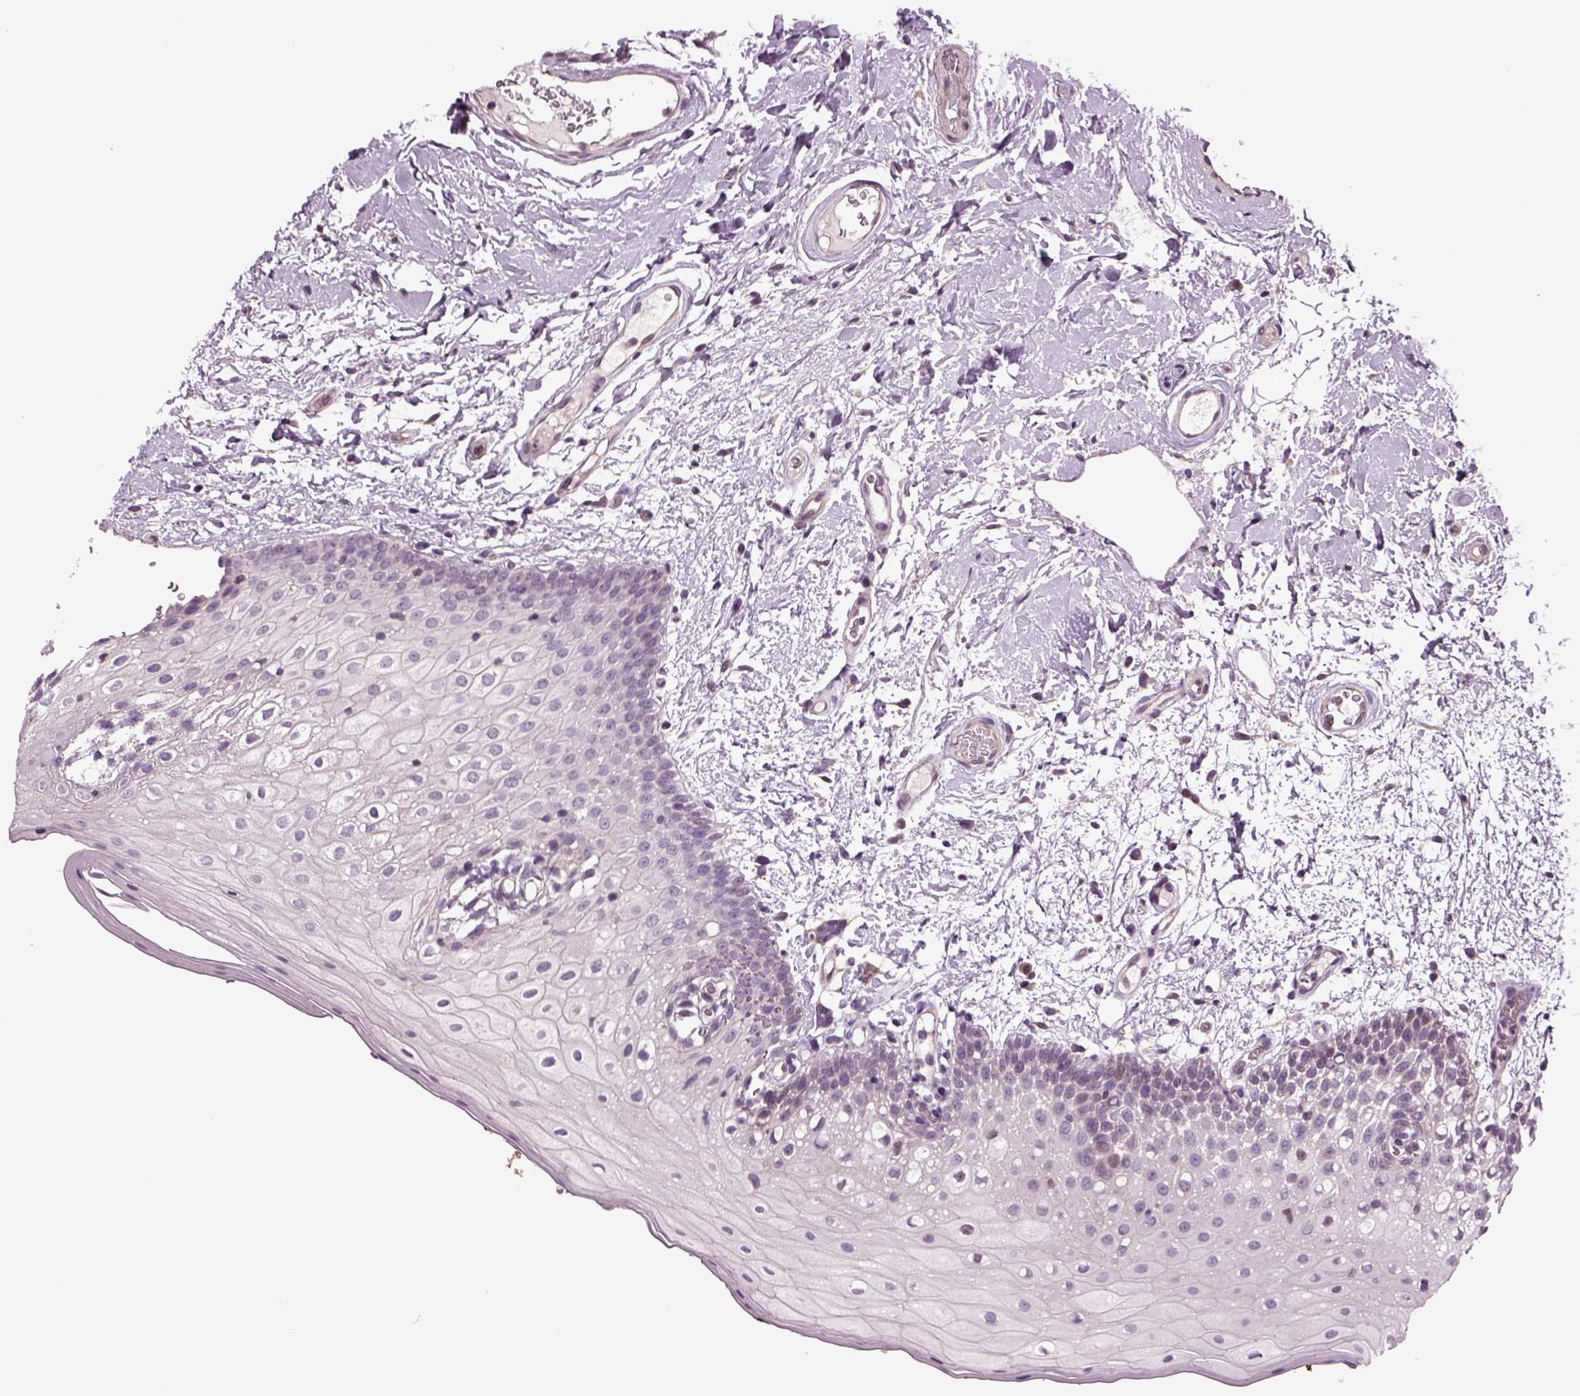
{"staining": {"intensity": "negative", "quantity": "none", "location": "none"}, "tissue": "oral mucosa", "cell_type": "Squamous epithelial cells", "image_type": "normal", "snomed": [{"axis": "morphology", "description": "Normal tissue, NOS"}, {"axis": "morphology", "description": "Squamous cell carcinoma, NOS"}, {"axis": "topography", "description": "Oral tissue"}, {"axis": "topography", "description": "Head-Neck"}], "caption": "The micrograph displays no staining of squamous epithelial cells in unremarkable oral mucosa.", "gene": "HAGHL", "patient": {"sex": "male", "age": 69}}